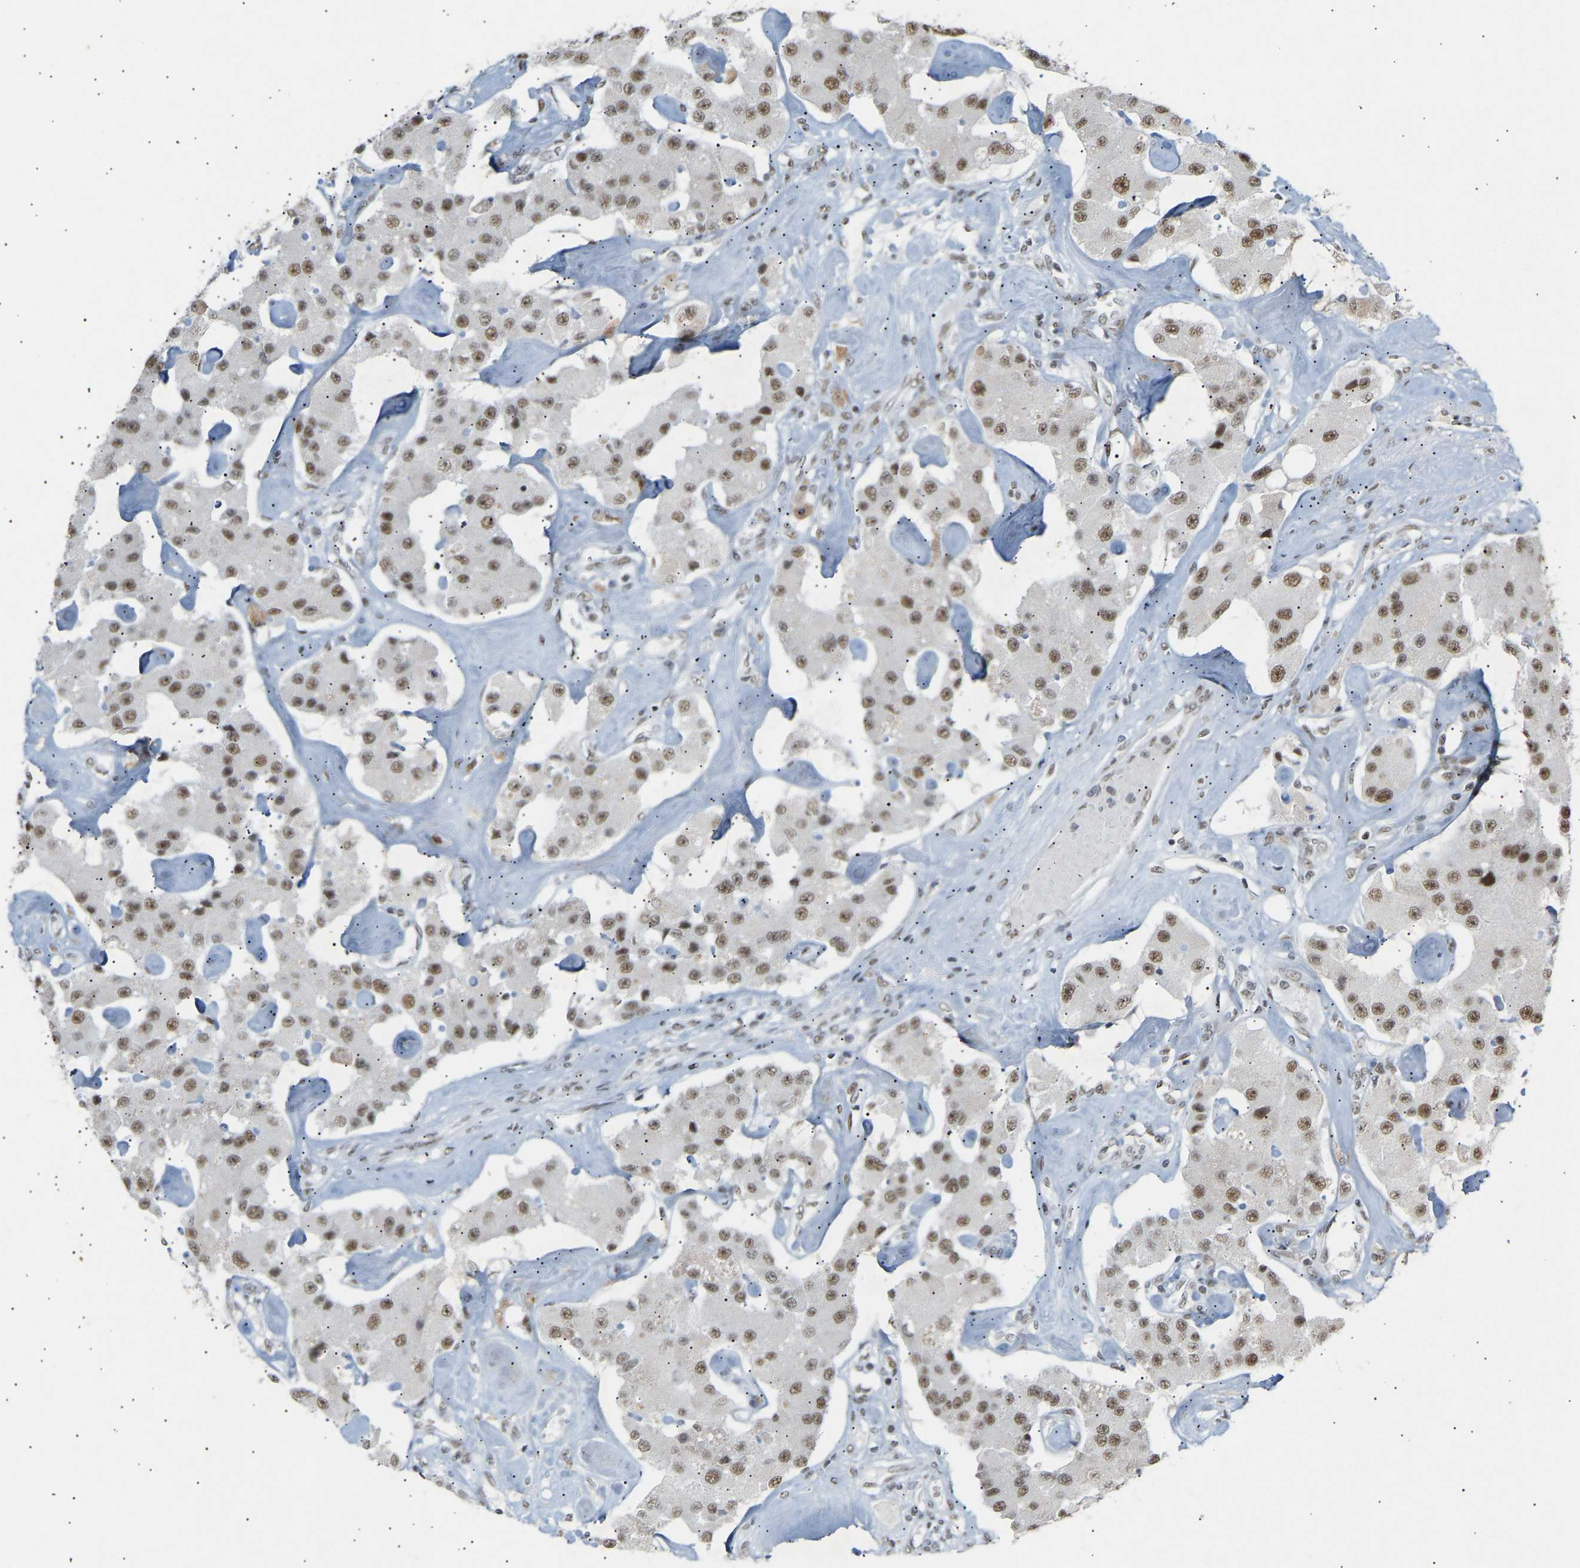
{"staining": {"intensity": "moderate", "quantity": ">75%", "location": "nuclear"}, "tissue": "carcinoid", "cell_type": "Tumor cells", "image_type": "cancer", "snomed": [{"axis": "morphology", "description": "Carcinoid, malignant, NOS"}, {"axis": "topography", "description": "Pancreas"}], "caption": "The histopathology image reveals staining of carcinoid, revealing moderate nuclear protein staining (brown color) within tumor cells. The protein of interest is stained brown, and the nuclei are stained in blue (DAB IHC with brightfield microscopy, high magnification).", "gene": "NELFB", "patient": {"sex": "male", "age": 41}}